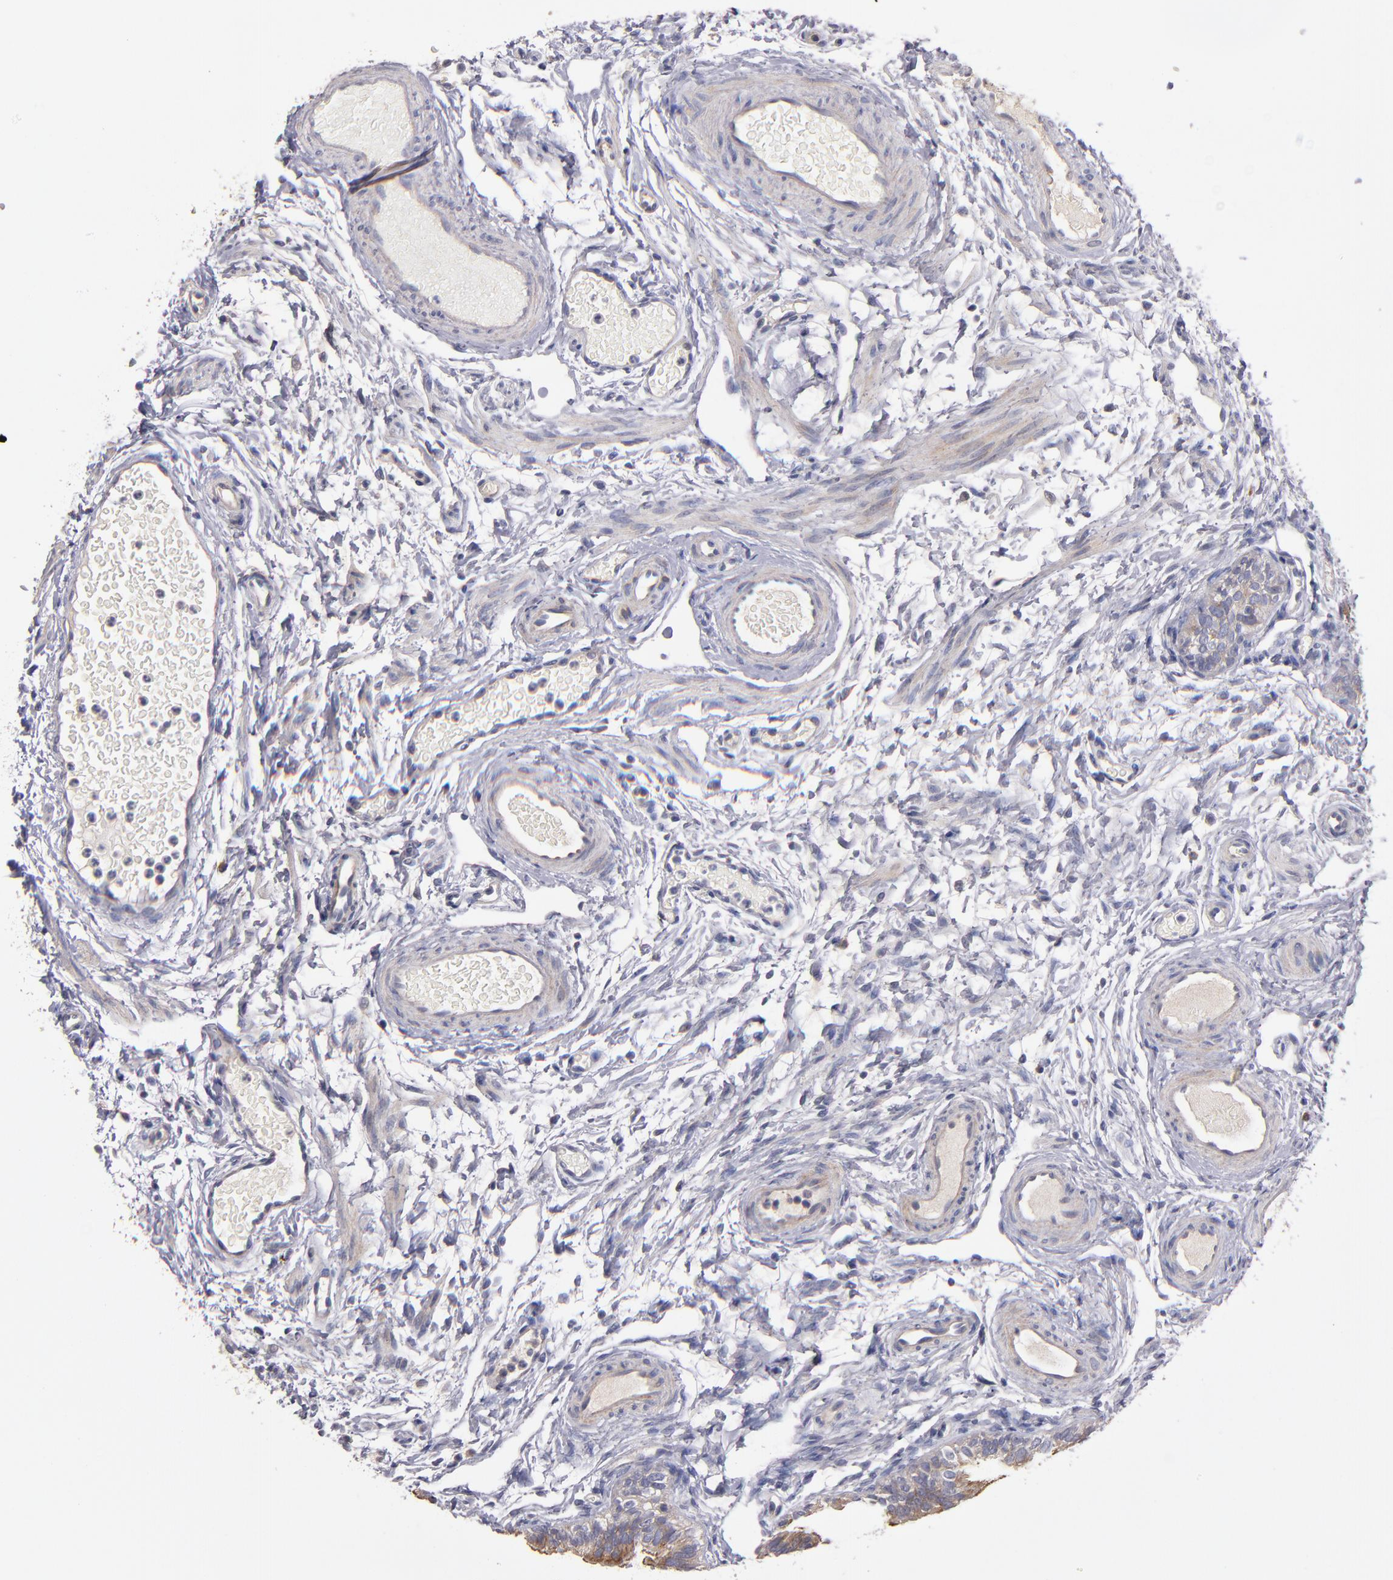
{"staining": {"intensity": "moderate", "quantity": "25%-75%", "location": "cytoplasmic/membranous"}, "tissue": "fallopian tube", "cell_type": "Glandular cells", "image_type": "normal", "snomed": [{"axis": "morphology", "description": "Normal tissue, NOS"}, {"axis": "morphology", "description": "Dermoid, NOS"}, {"axis": "topography", "description": "Fallopian tube"}], "caption": "Glandular cells reveal moderate cytoplasmic/membranous positivity in approximately 25%-75% of cells in benign fallopian tube. Immunohistochemistry stains the protein of interest in brown and the nuclei are stained blue.", "gene": "MAGEE1", "patient": {"sex": "female", "age": 33}}